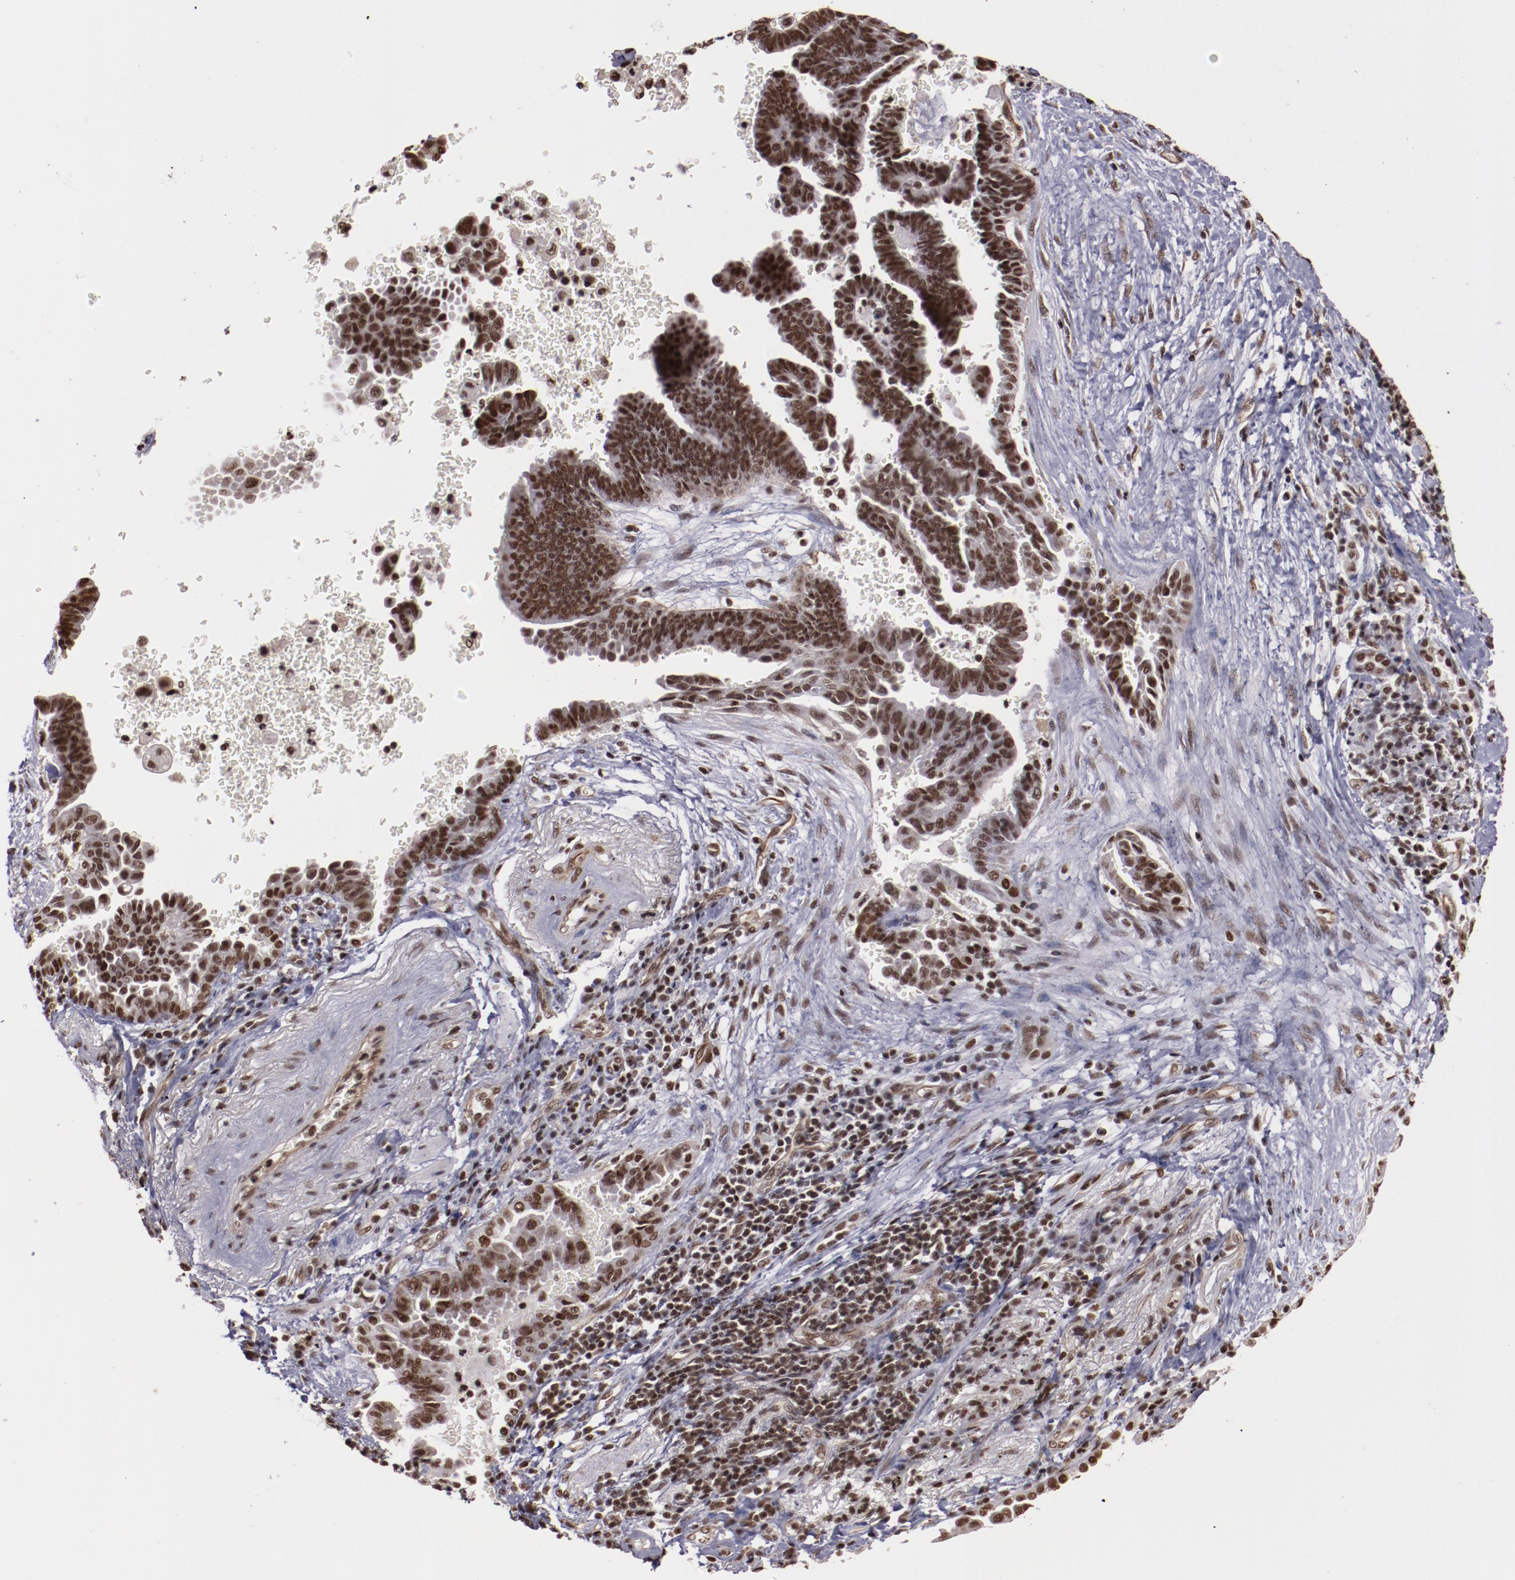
{"staining": {"intensity": "moderate", "quantity": ">75%", "location": "nuclear"}, "tissue": "lung cancer", "cell_type": "Tumor cells", "image_type": "cancer", "snomed": [{"axis": "morphology", "description": "Adenocarcinoma, NOS"}, {"axis": "topography", "description": "Lung"}], "caption": "Immunohistochemistry (IHC) (DAB) staining of human lung cancer displays moderate nuclear protein positivity in about >75% of tumor cells.", "gene": "STAG2", "patient": {"sex": "female", "age": 64}}